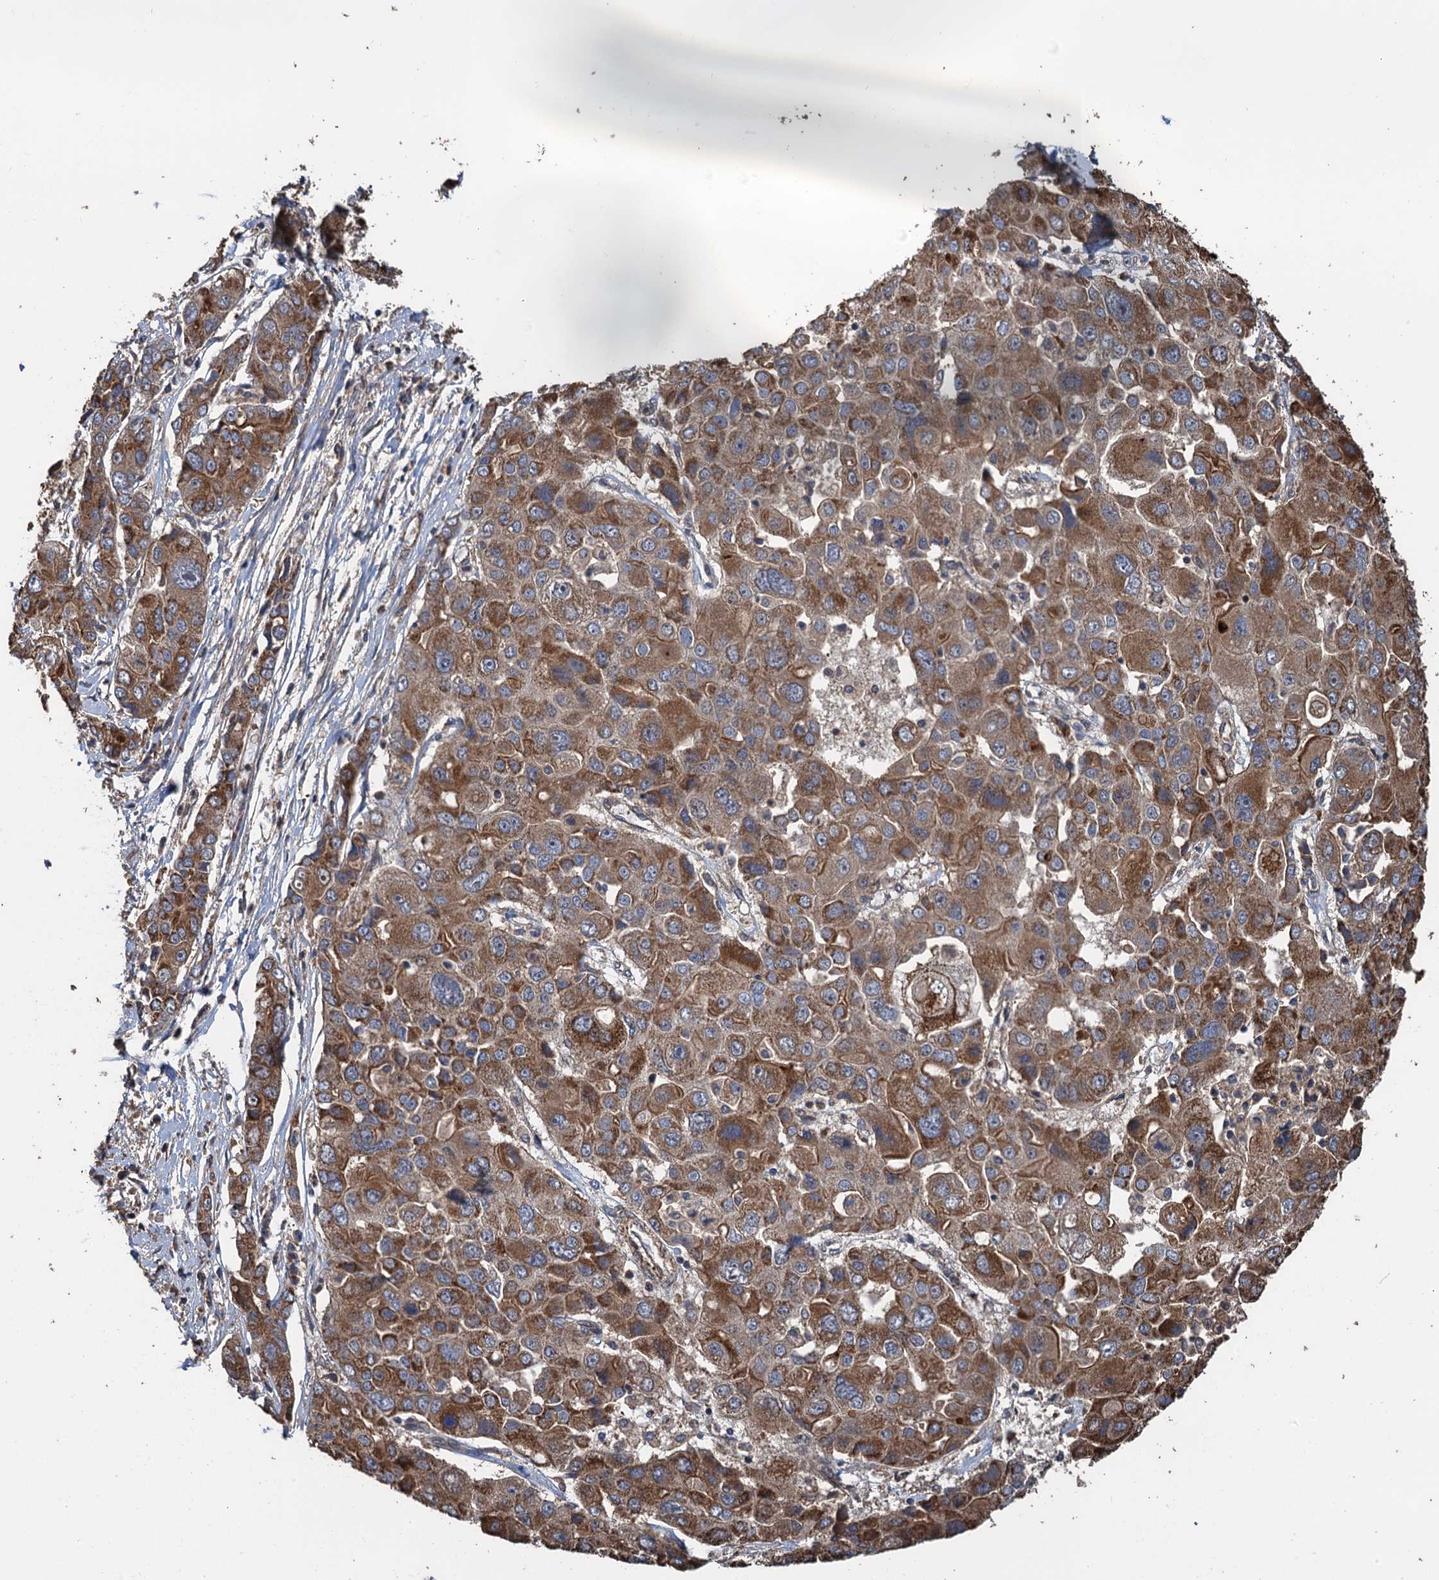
{"staining": {"intensity": "moderate", "quantity": ">75%", "location": "cytoplasmic/membranous"}, "tissue": "liver cancer", "cell_type": "Tumor cells", "image_type": "cancer", "snomed": [{"axis": "morphology", "description": "Cholangiocarcinoma"}, {"axis": "topography", "description": "Liver"}], "caption": "Moderate cytoplasmic/membranous expression for a protein is seen in about >75% of tumor cells of liver cancer using immunohistochemistry.", "gene": "PPP4R1", "patient": {"sex": "male", "age": 67}}